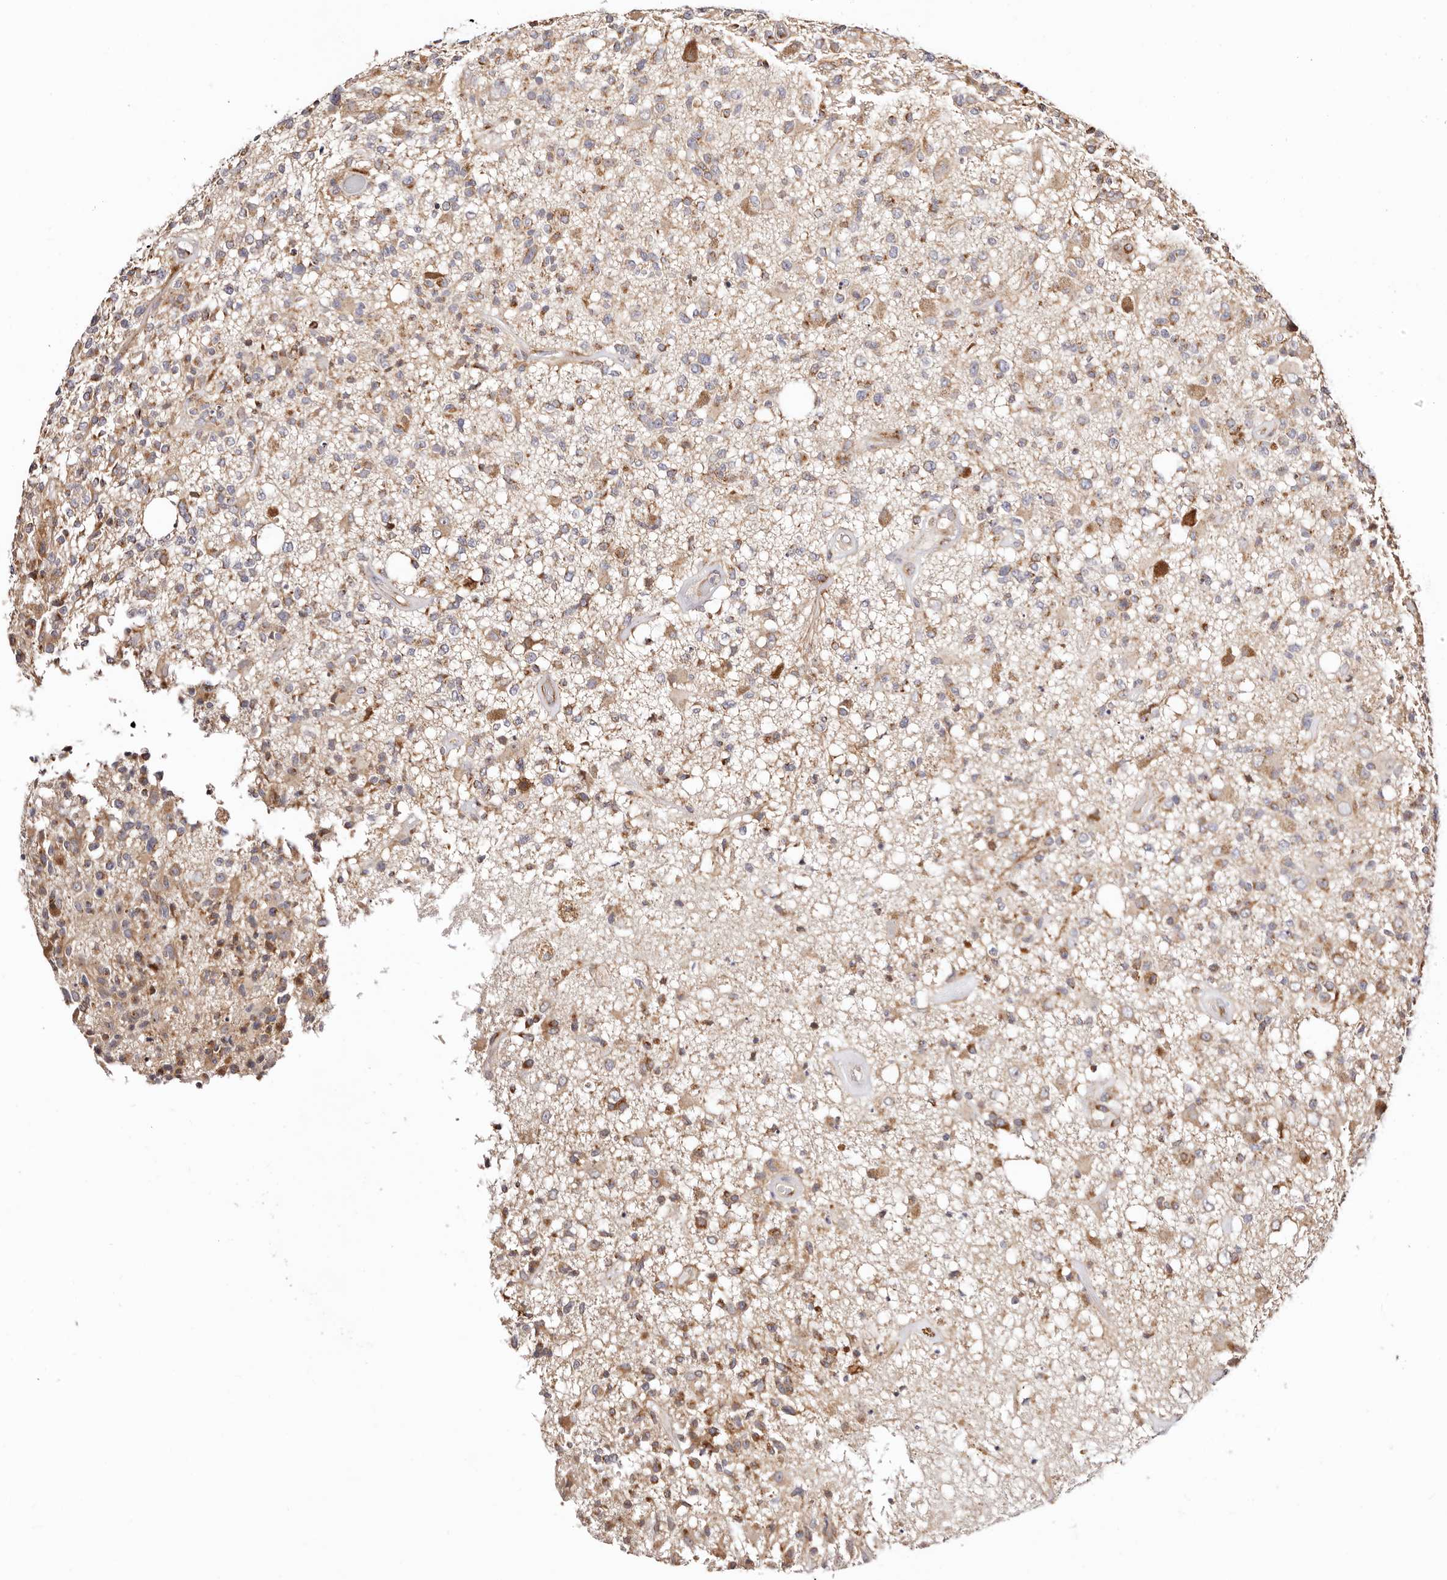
{"staining": {"intensity": "moderate", "quantity": "25%-75%", "location": "cytoplasmic/membranous"}, "tissue": "glioma", "cell_type": "Tumor cells", "image_type": "cancer", "snomed": [{"axis": "morphology", "description": "Glioma, malignant, High grade"}, {"axis": "morphology", "description": "Glioblastoma, NOS"}, {"axis": "topography", "description": "Brain"}], "caption": "About 25%-75% of tumor cells in human malignant glioma (high-grade) reveal moderate cytoplasmic/membranous protein positivity as visualized by brown immunohistochemical staining.", "gene": "MAPK6", "patient": {"sex": "male", "age": 60}}